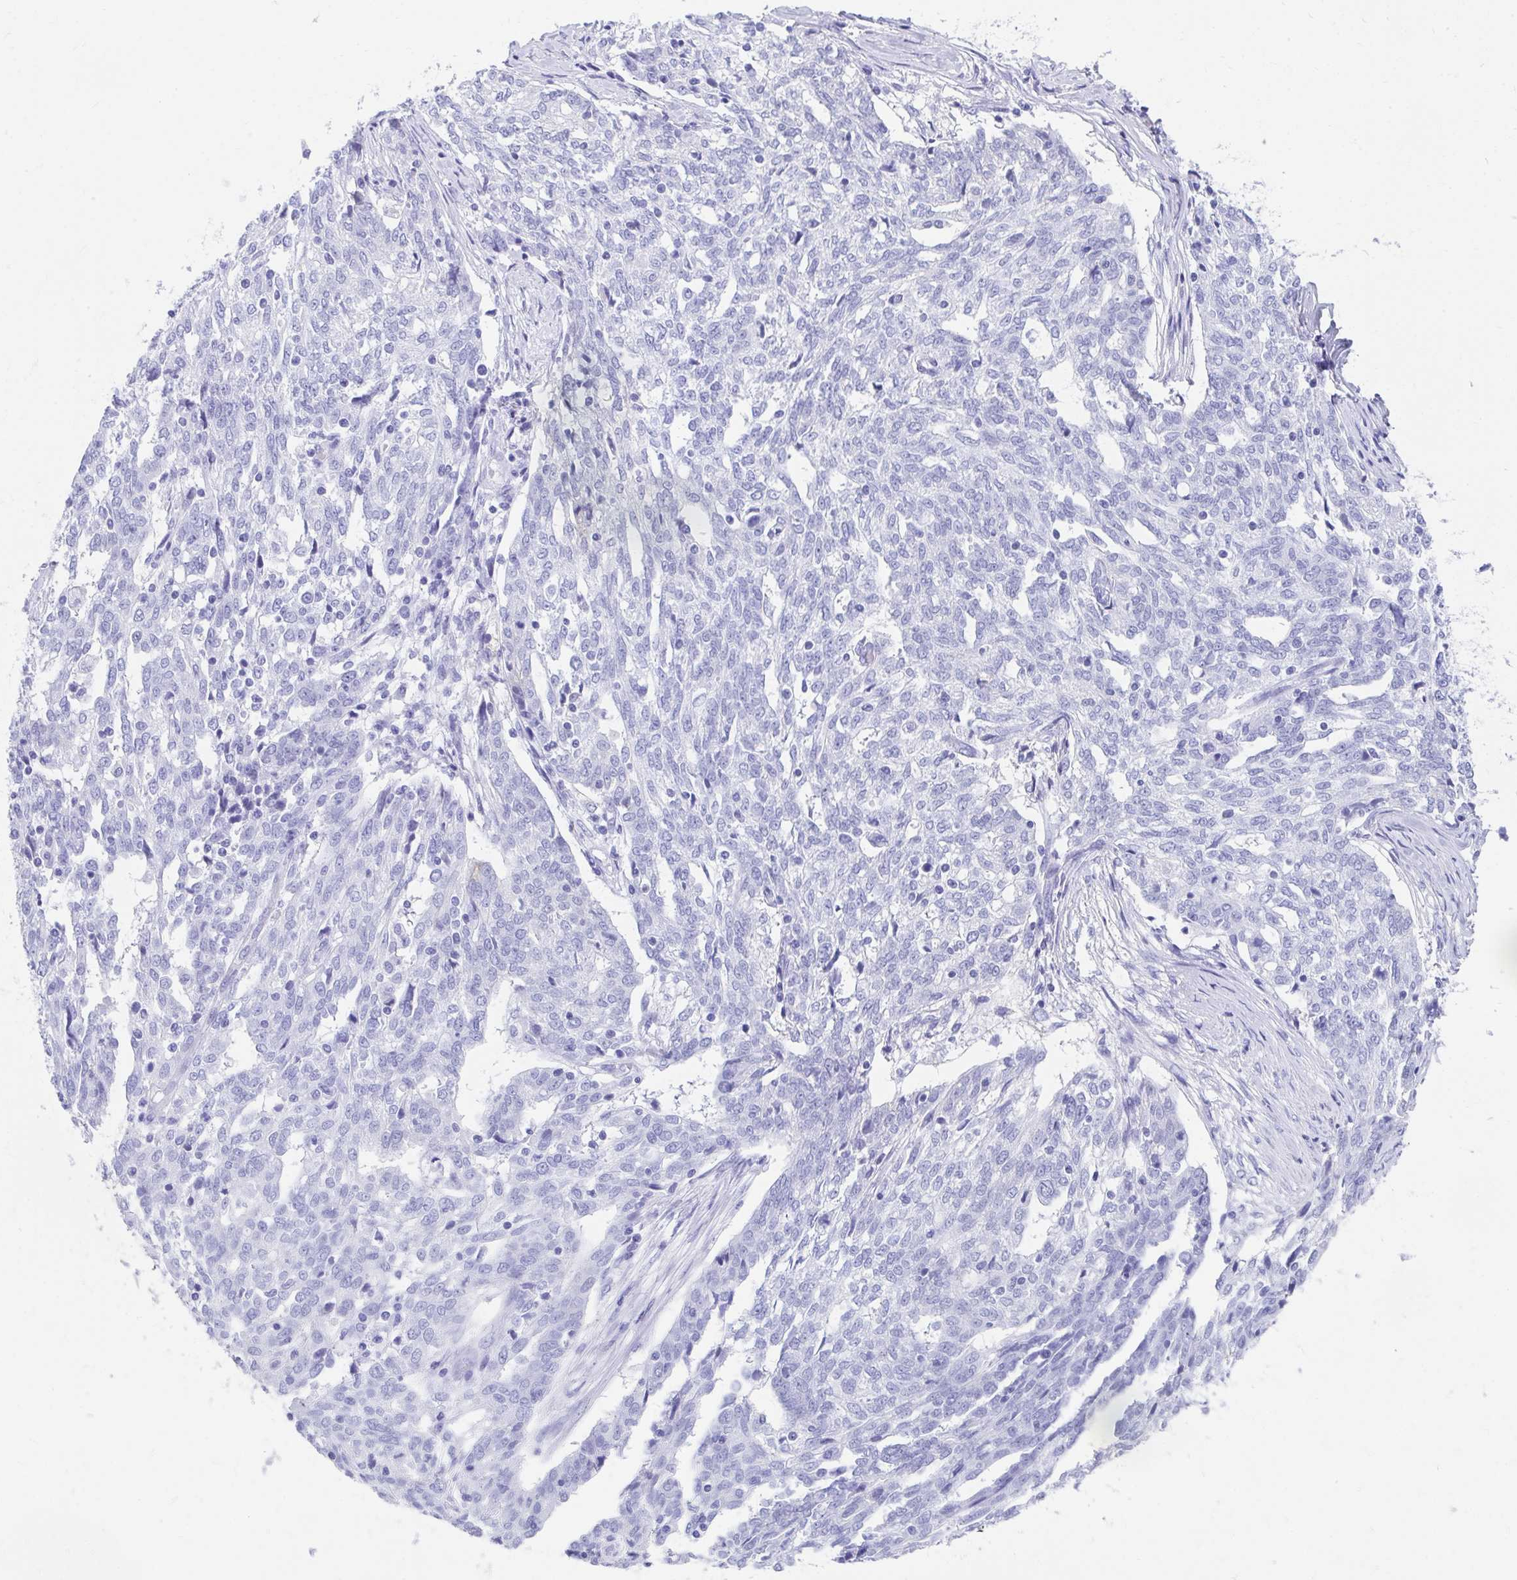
{"staining": {"intensity": "negative", "quantity": "none", "location": "none"}, "tissue": "ovarian cancer", "cell_type": "Tumor cells", "image_type": "cancer", "snomed": [{"axis": "morphology", "description": "Cystadenocarcinoma, serous, NOS"}, {"axis": "topography", "description": "Ovary"}], "caption": "Immunohistochemistry (IHC) photomicrograph of neoplastic tissue: human serous cystadenocarcinoma (ovarian) stained with DAB (3,3'-diaminobenzidine) reveals no significant protein positivity in tumor cells.", "gene": "HGD", "patient": {"sex": "female", "age": 67}}